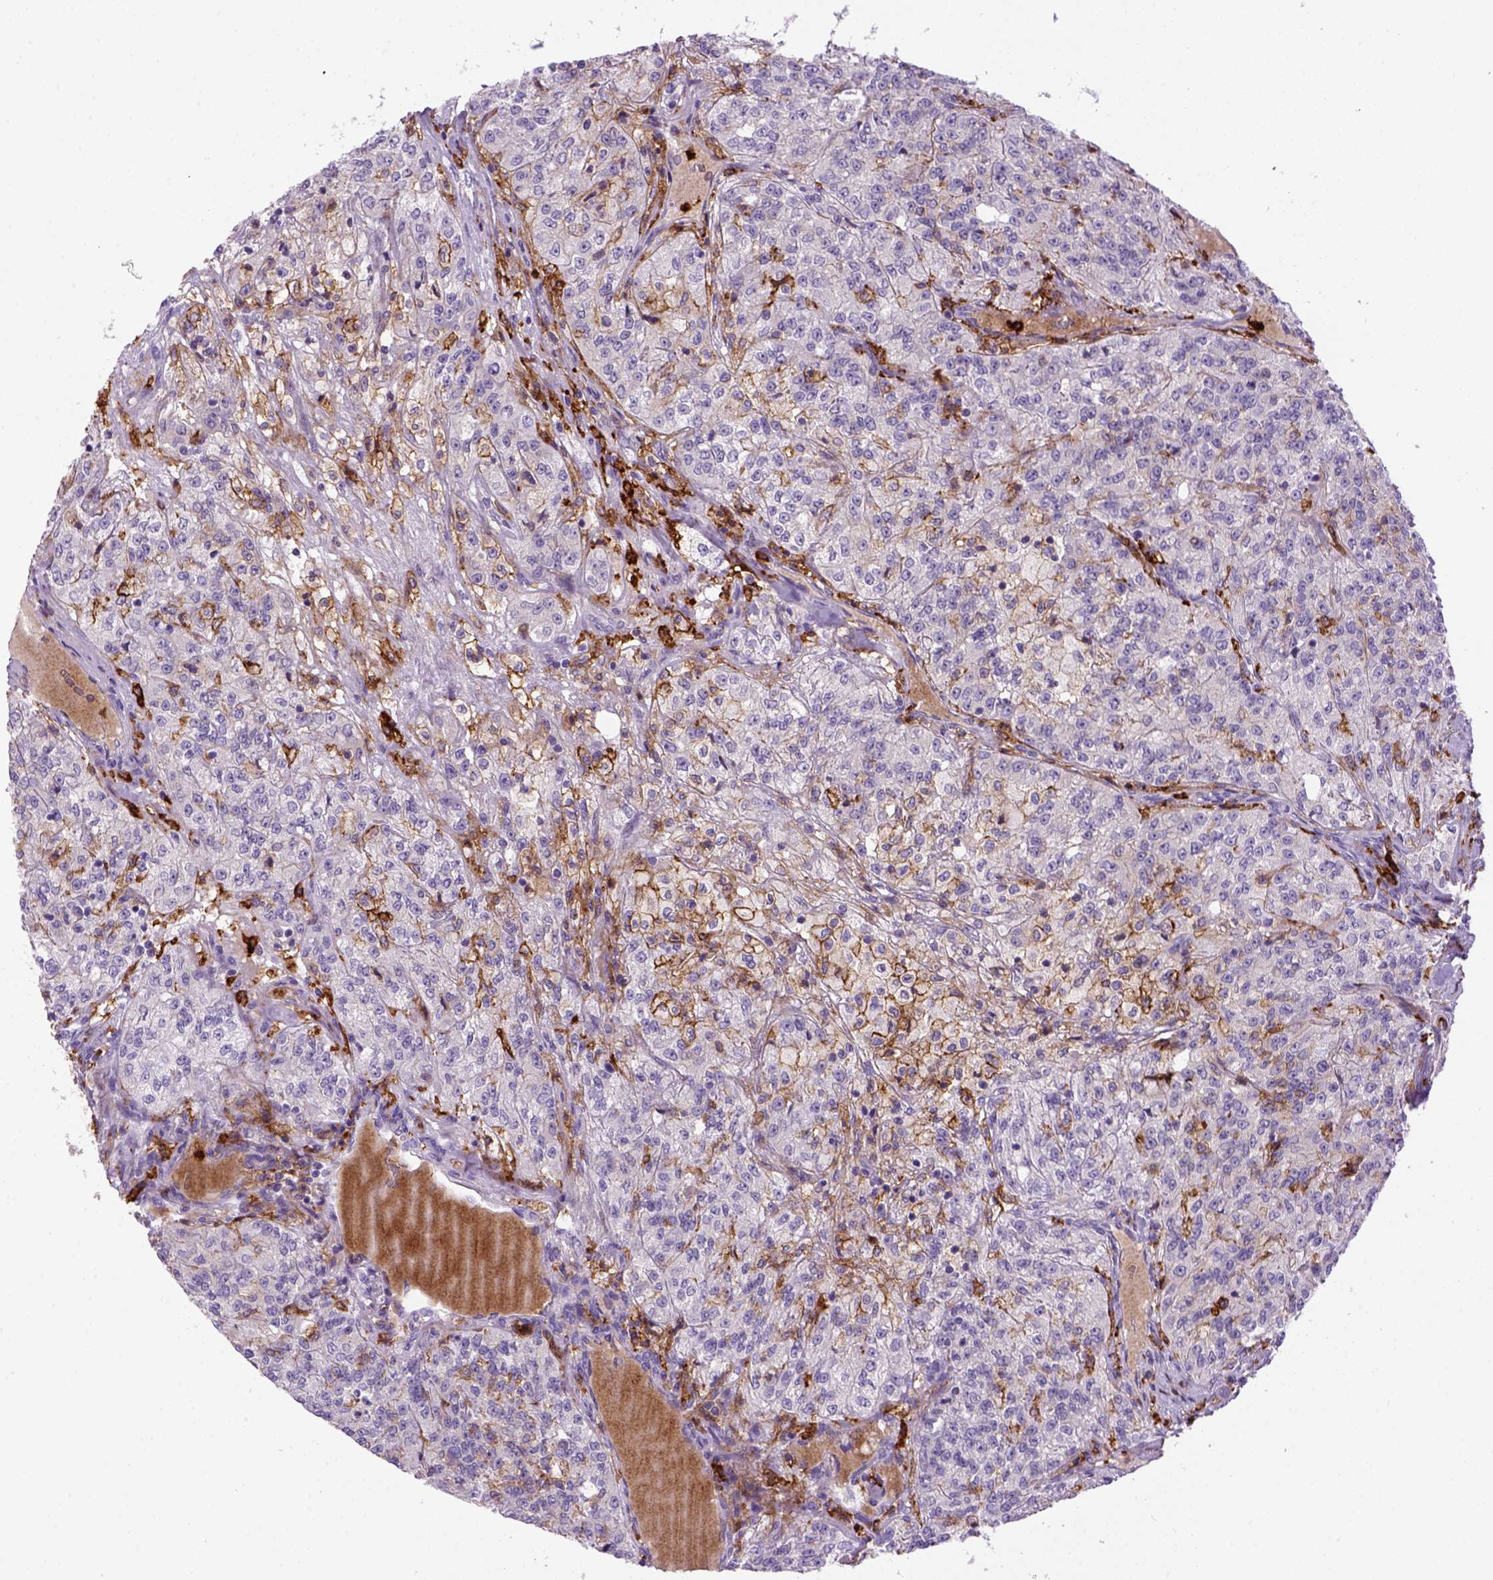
{"staining": {"intensity": "strong", "quantity": "<25%", "location": "cytoplasmic/membranous"}, "tissue": "renal cancer", "cell_type": "Tumor cells", "image_type": "cancer", "snomed": [{"axis": "morphology", "description": "Adenocarcinoma, NOS"}, {"axis": "topography", "description": "Kidney"}], "caption": "Strong cytoplasmic/membranous expression for a protein is seen in approximately <25% of tumor cells of renal adenocarcinoma using immunohistochemistry.", "gene": "CD14", "patient": {"sex": "female", "age": 63}}